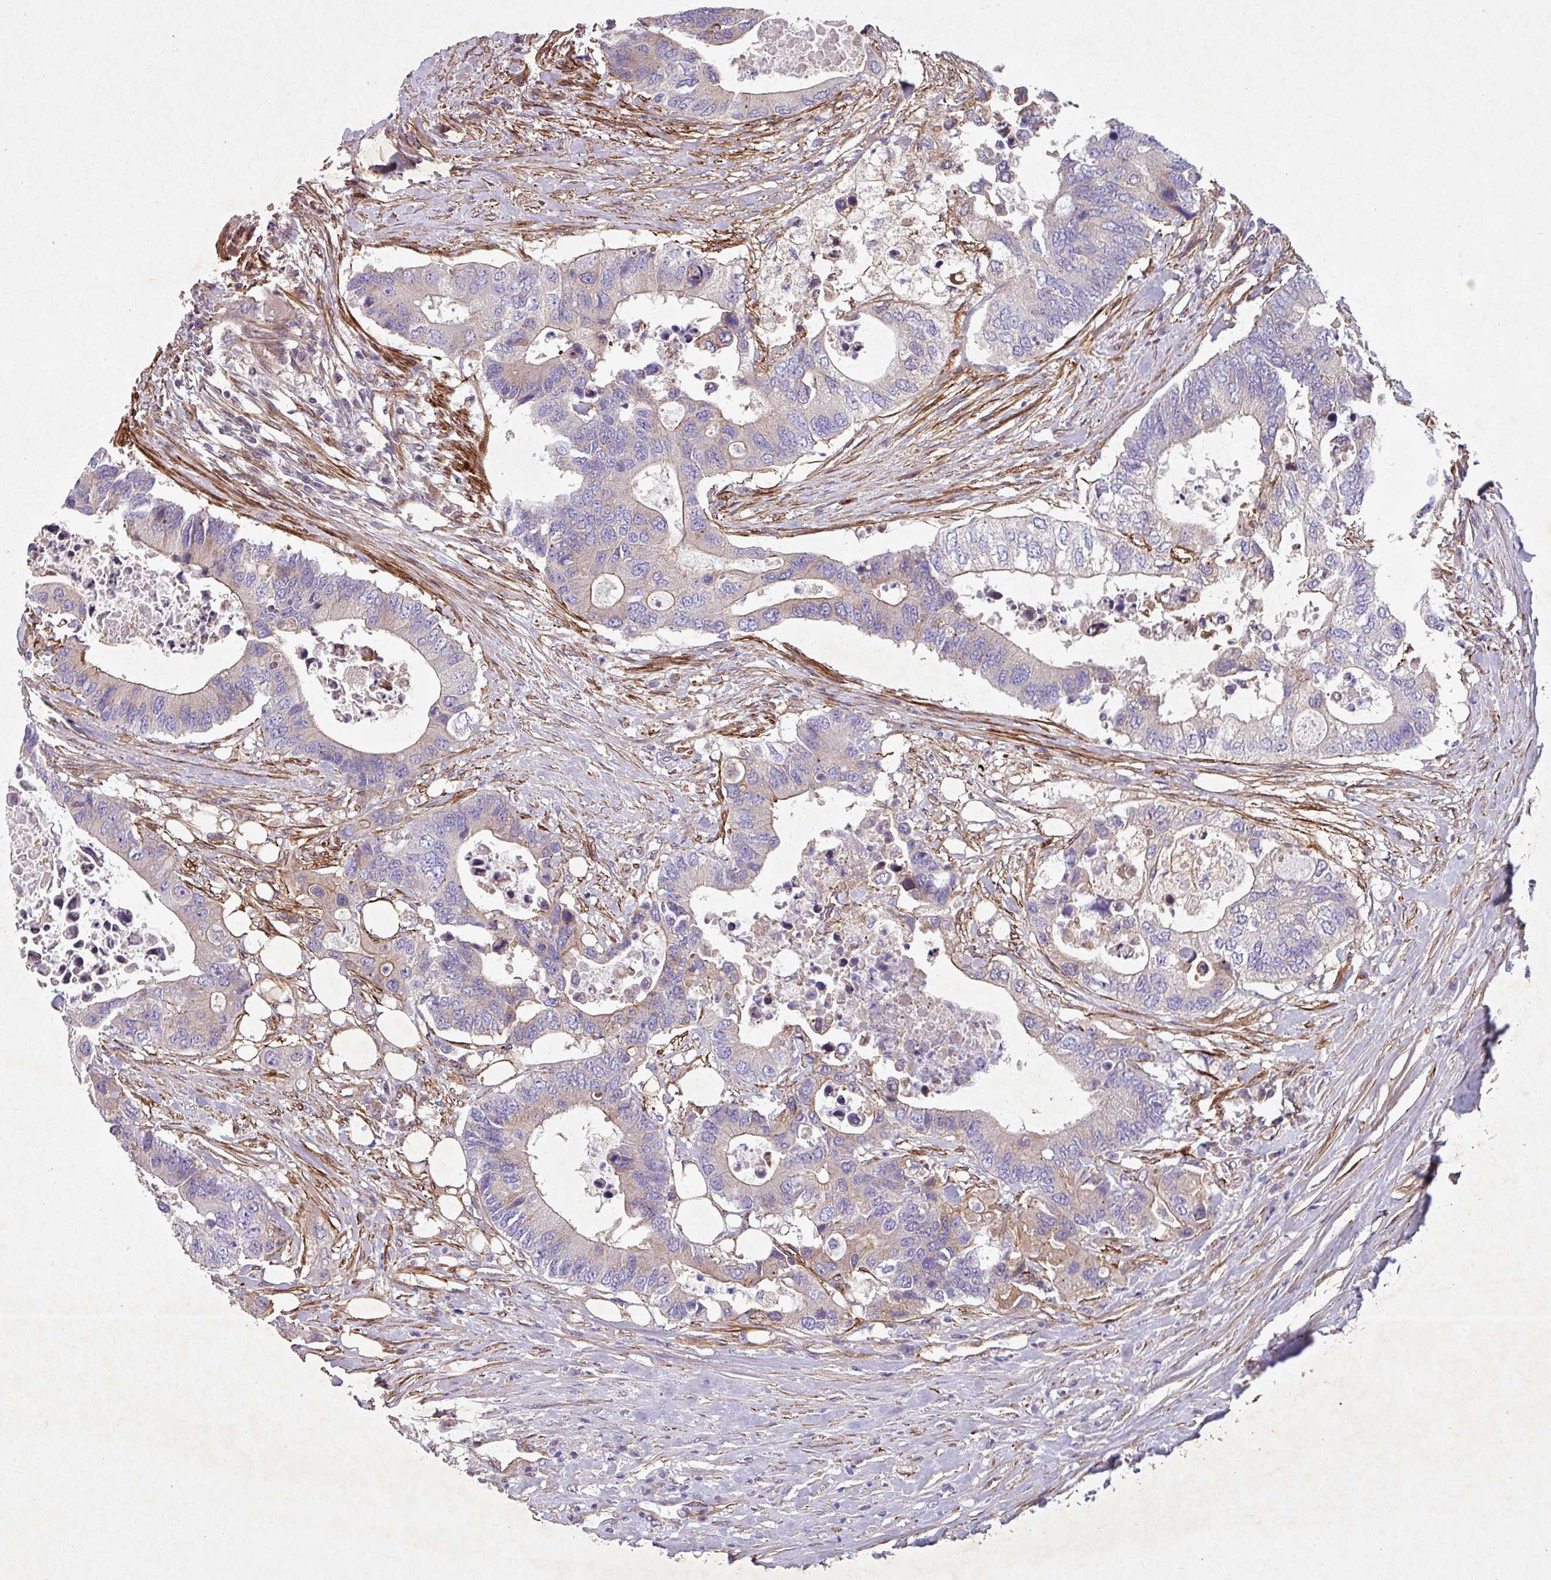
{"staining": {"intensity": "weak", "quantity": "25%-75%", "location": "cytoplasmic/membranous"}, "tissue": "colorectal cancer", "cell_type": "Tumor cells", "image_type": "cancer", "snomed": [{"axis": "morphology", "description": "Adenocarcinoma, NOS"}, {"axis": "topography", "description": "Colon"}], "caption": "Colorectal adenocarcinoma stained with a protein marker demonstrates weak staining in tumor cells.", "gene": "ATP2C2", "patient": {"sex": "male", "age": 71}}